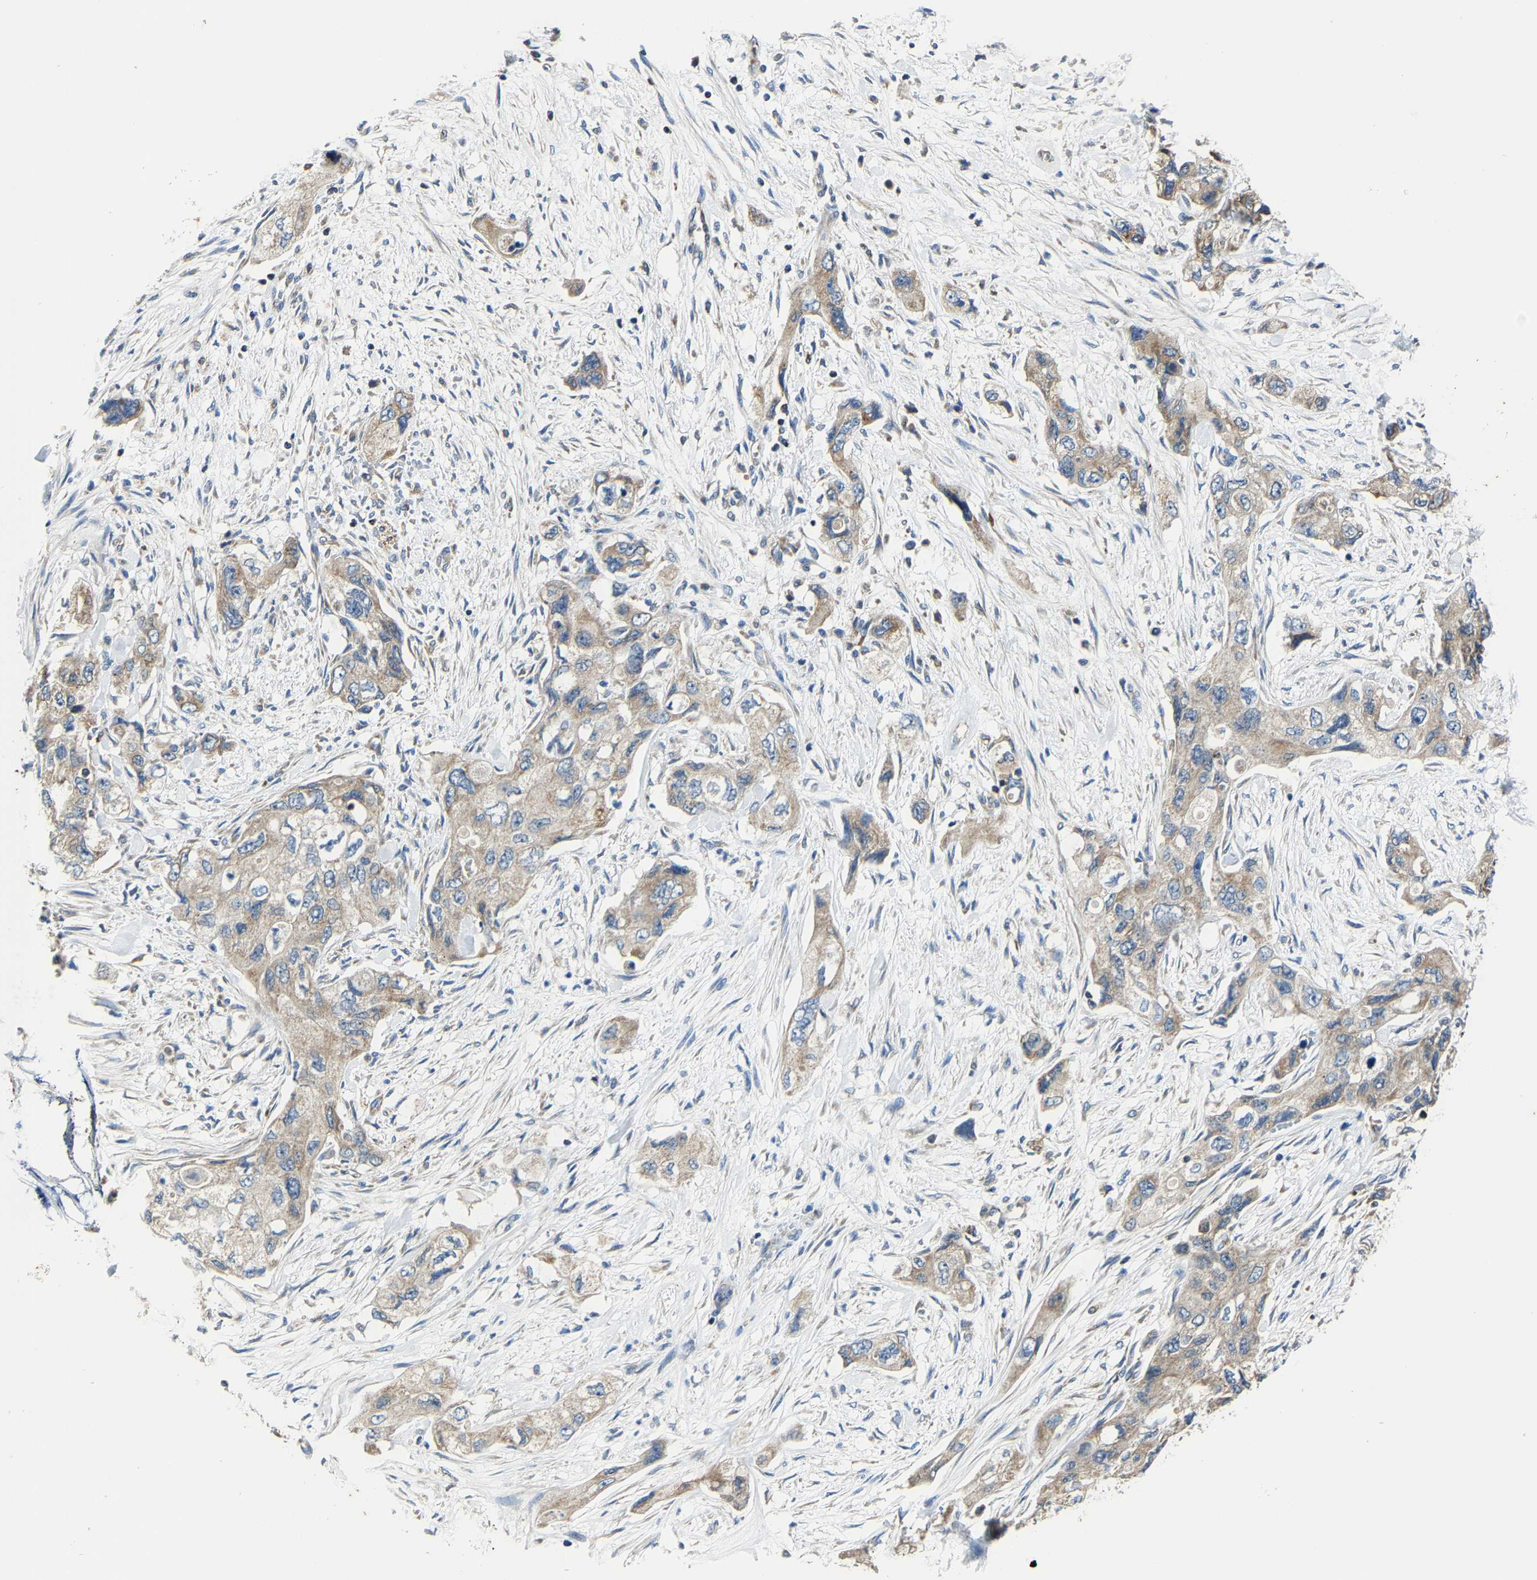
{"staining": {"intensity": "weak", "quantity": ">75%", "location": "cytoplasmic/membranous"}, "tissue": "pancreatic cancer", "cell_type": "Tumor cells", "image_type": "cancer", "snomed": [{"axis": "morphology", "description": "Adenocarcinoma, NOS"}, {"axis": "topography", "description": "Pancreas"}], "caption": "A low amount of weak cytoplasmic/membranous staining is appreciated in approximately >75% of tumor cells in pancreatic cancer (adenocarcinoma) tissue.", "gene": "AGK", "patient": {"sex": "female", "age": 73}}